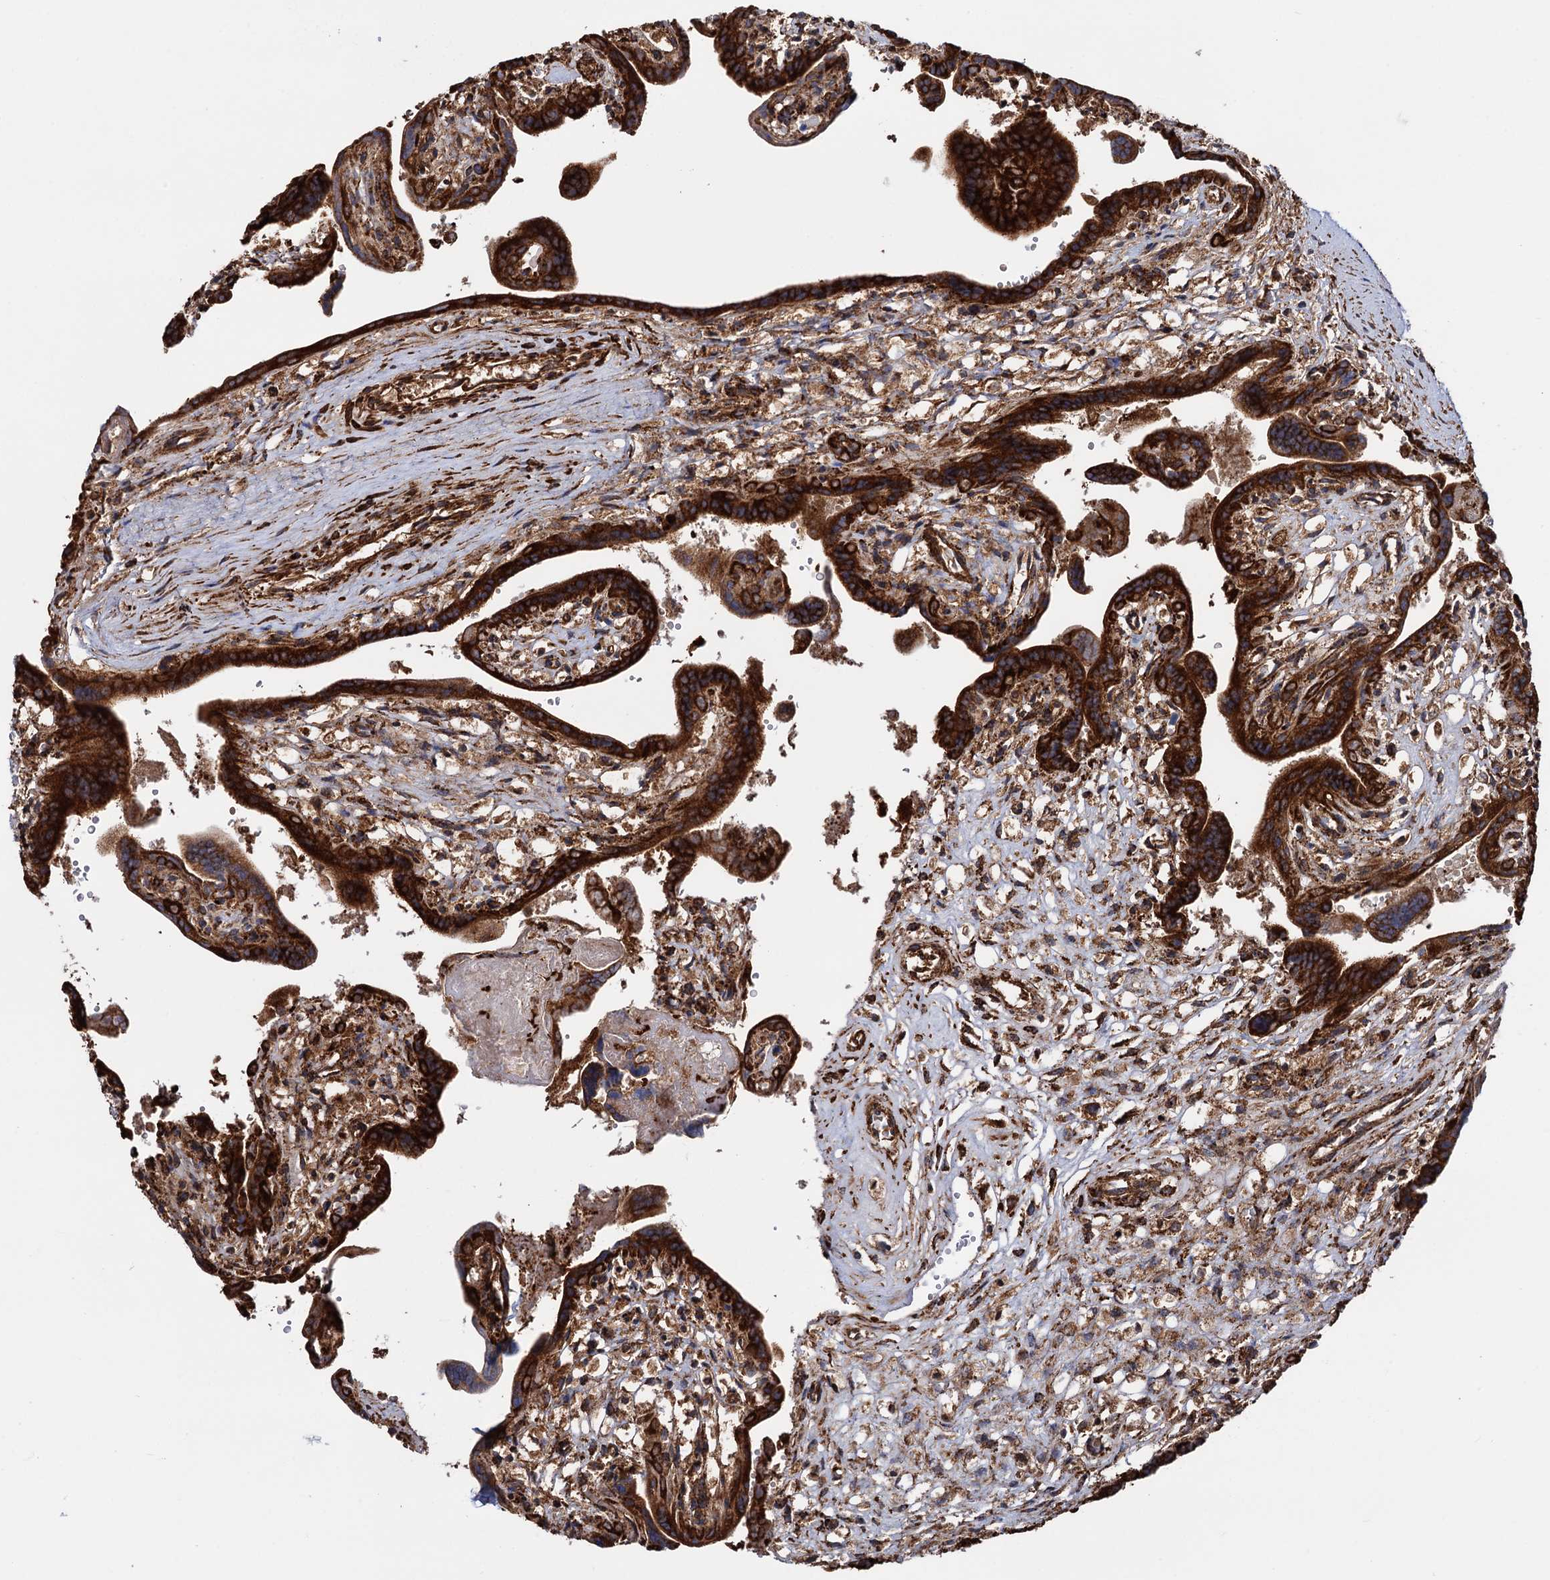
{"staining": {"intensity": "strong", "quantity": ">75%", "location": "cytoplasmic/membranous"}, "tissue": "placenta", "cell_type": "Trophoblastic cells", "image_type": "normal", "snomed": [{"axis": "morphology", "description": "Normal tissue, NOS"}, {"axis": "topography", "description": "Placenta"}], "caption": "A photomicrograph of human placenta stained for a protein exhibits strong cytoplasmic/membranous brown staining in trophoblastic cells. (DAB = brown stain, brightfield microscopy at high magnification).", "gene": "ATP8B4", "patient": {"sex": "female", "age": 37}}